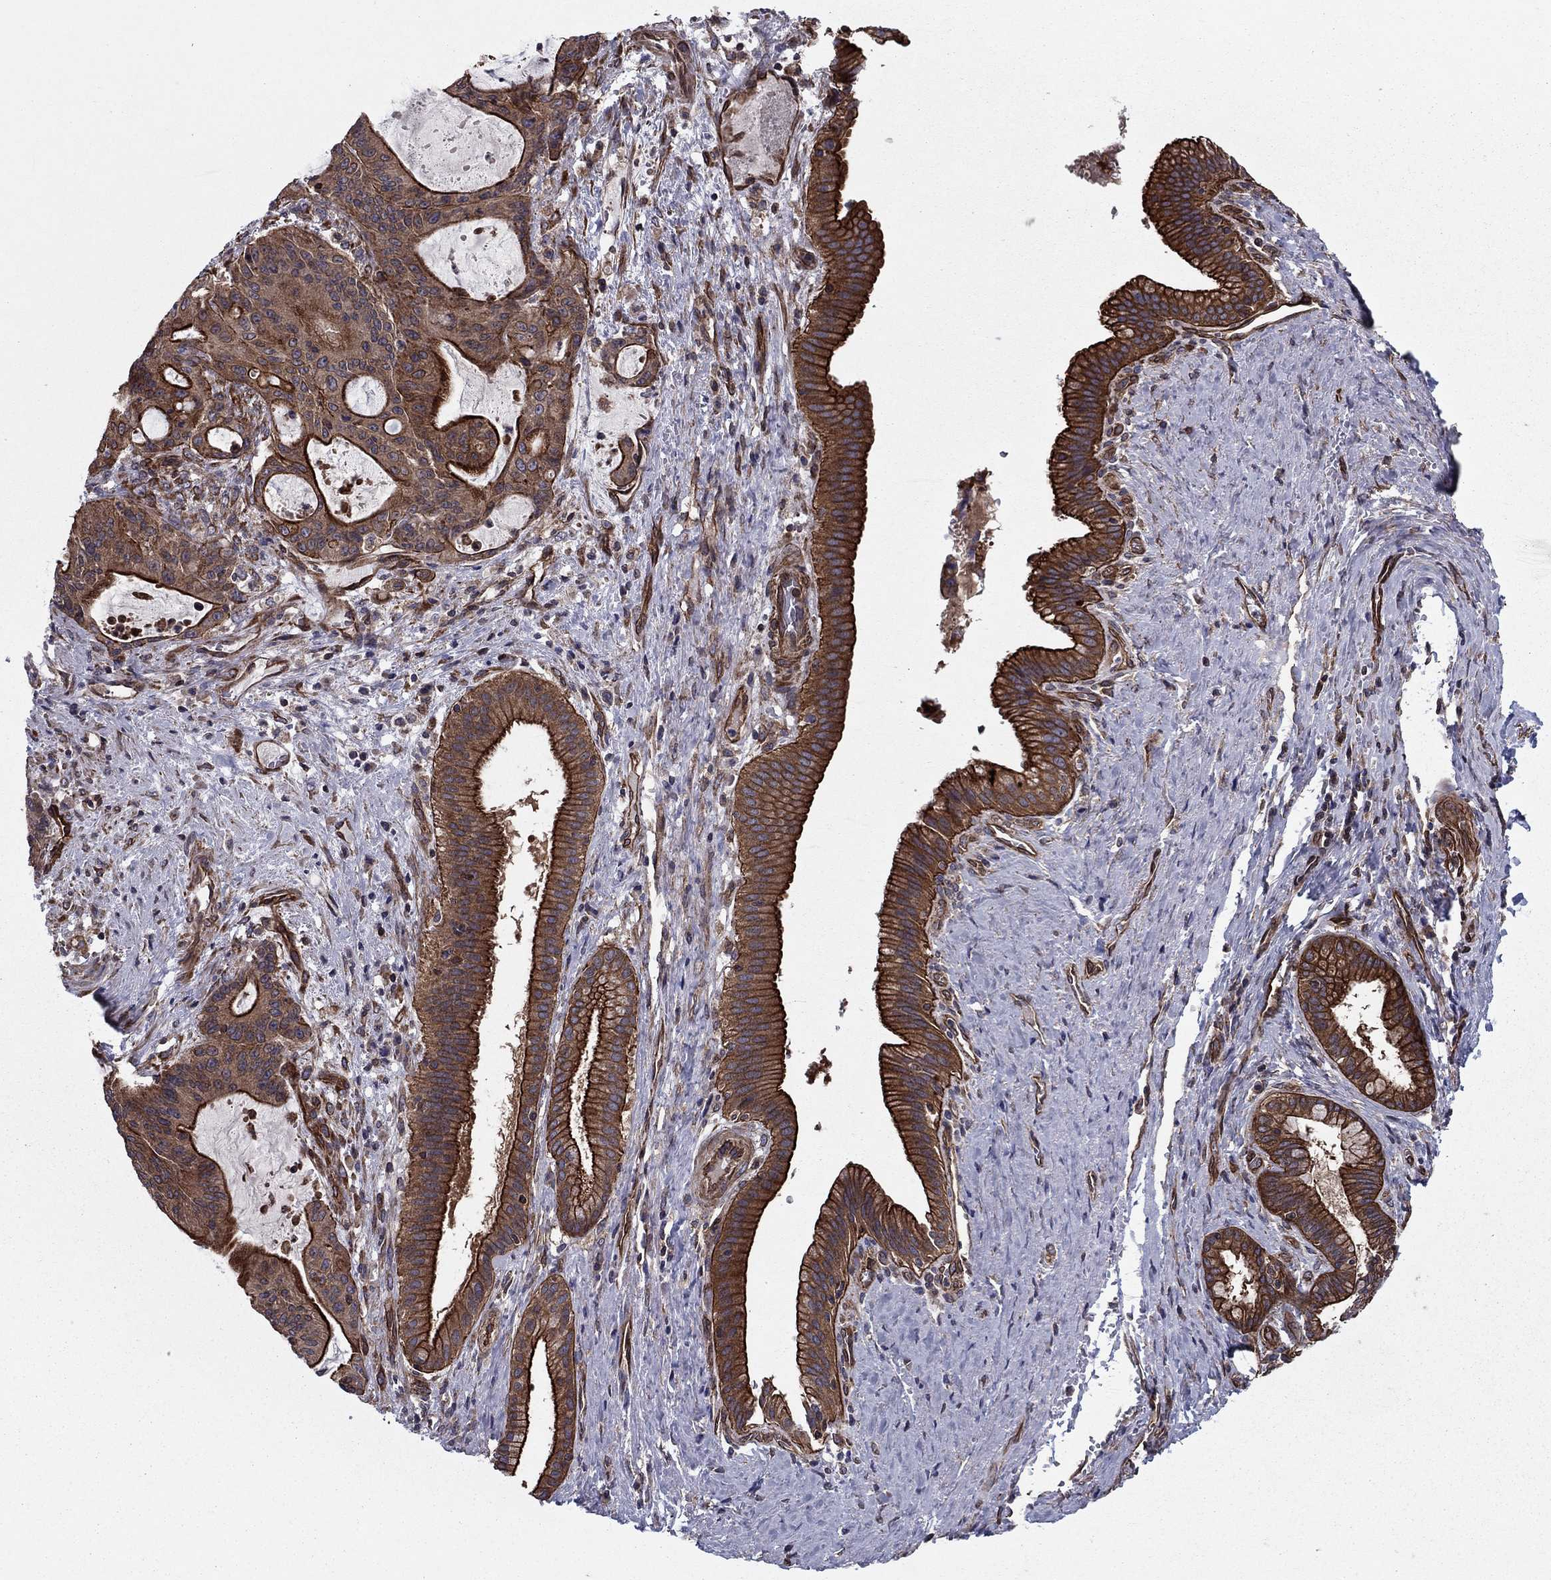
{"staining": {"intensity": "strong", "quantity": ">75%", "location": "cytoplasmic/membranous"}, "tissue": "liver cancer", "cell_type": "Tumor cells", "image_type": "cancer", "snomed": [{"axis": "morphology", "description": "Cholangiocarcinoma"}, {"axis": "topography", "description": "Liver"}], "caption": "Liver cancer (cholangiocarcinoma) stained for a protein demonstrates strong cytoplasmic/membranous positivity in tumor cells. The protein of interest is stained brown, and the nuclei are stained in blue (DAB (3,3'-diaminobenzidine) IHC with brightfield microscopy, high magnification).", "gene": "SHMT1", "patient": {"sex": "female", "age": 73}}